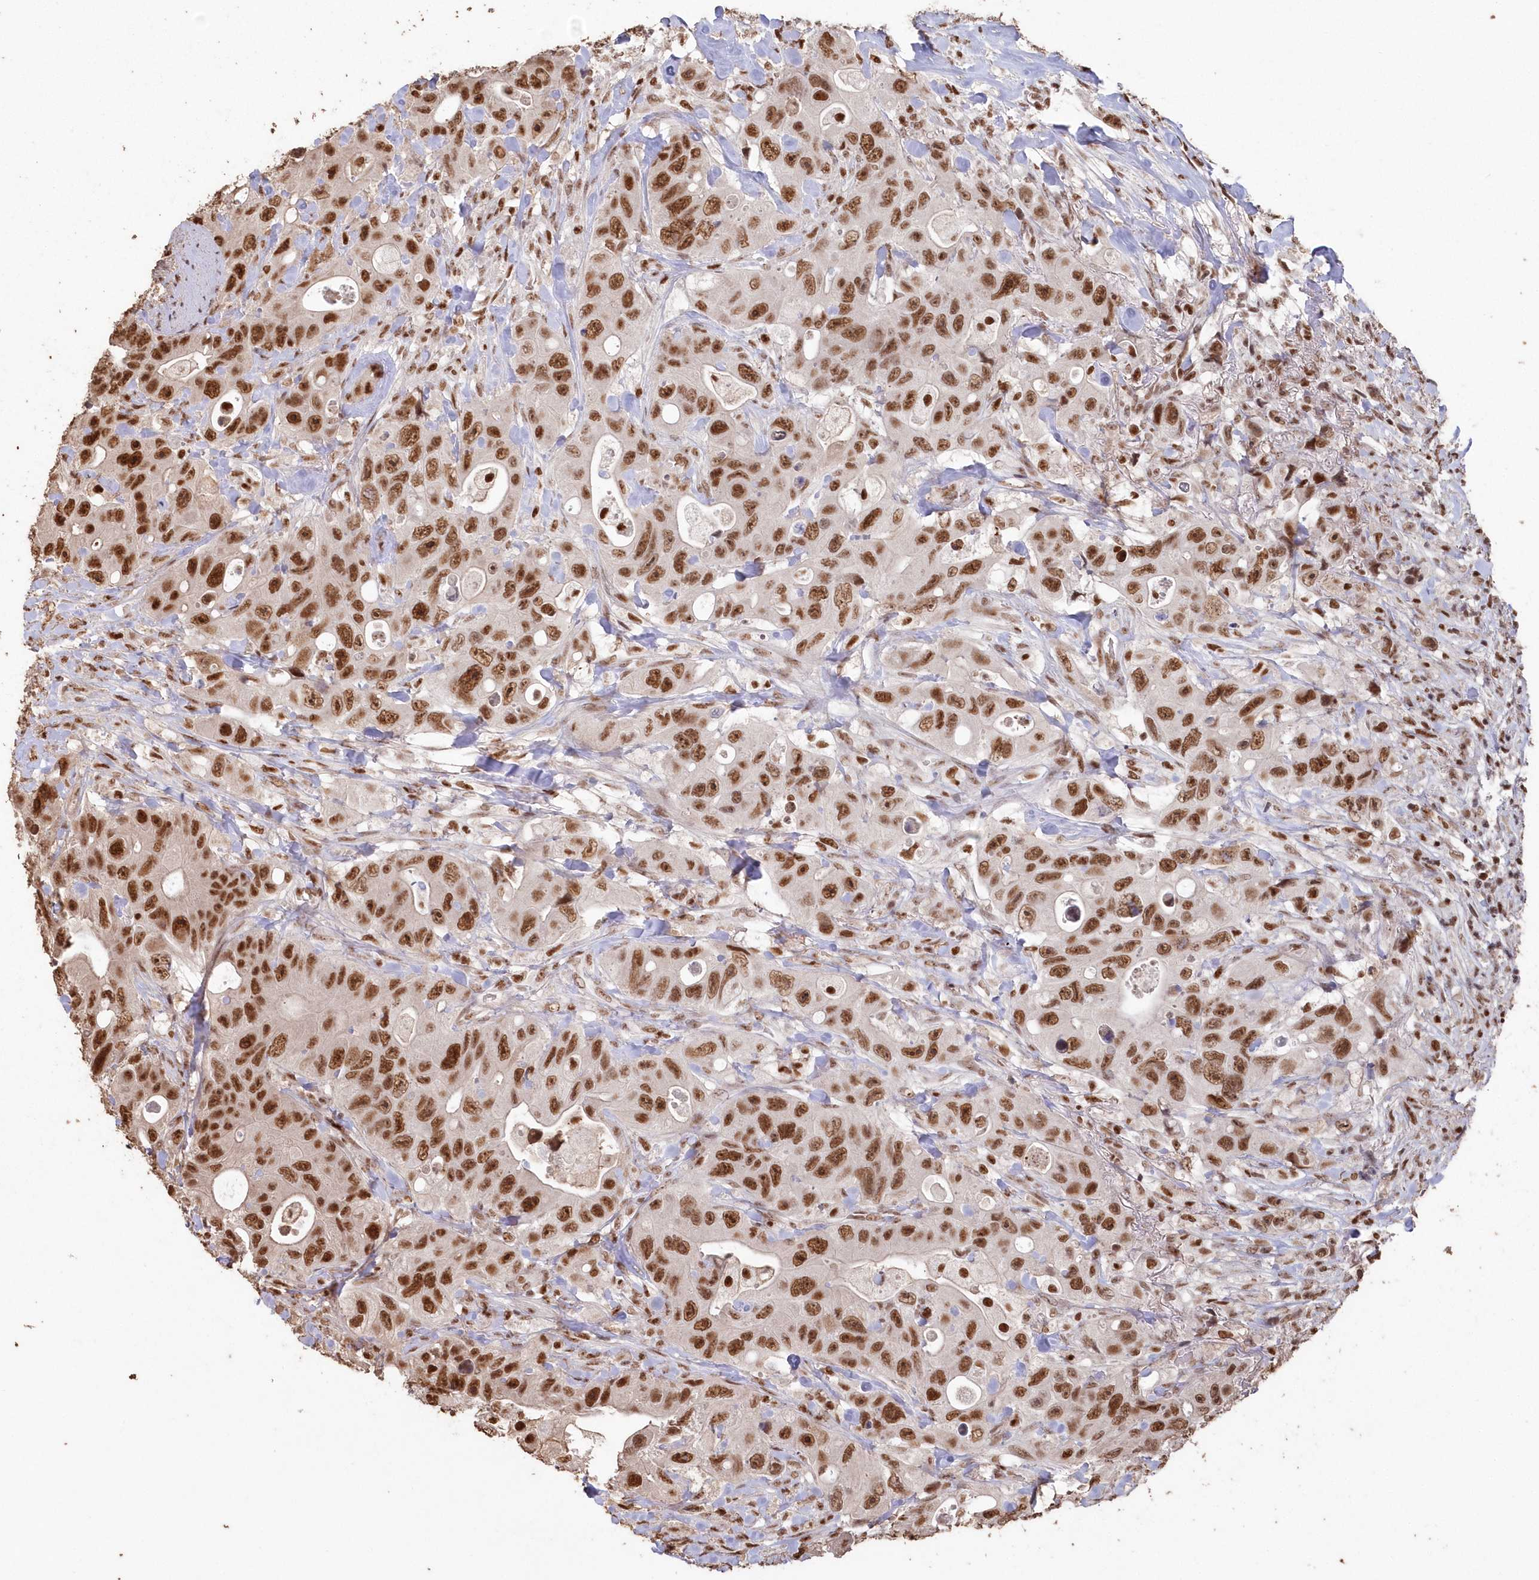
{"staining": {"intensity": "strong", "quantity": ">75%", "location": "nuclear"}, "tissue": "colorectal cancer", "cell_type": "Tumor cells", "image_type": "cancer", "snomed": [{"axis": "morphology", "description": "Adenocarcinoma, NOS"}, {"axis": "topography", "description": "Colon"}], "caption": "Immunohistochemical staining of adenocarcinoma (colorectal) exhibits high levels of strong nuclear protein staining in about >75% of tumor cells.", "gene": "PDS5A", "patient": {"sex": "female", "age": 46}}